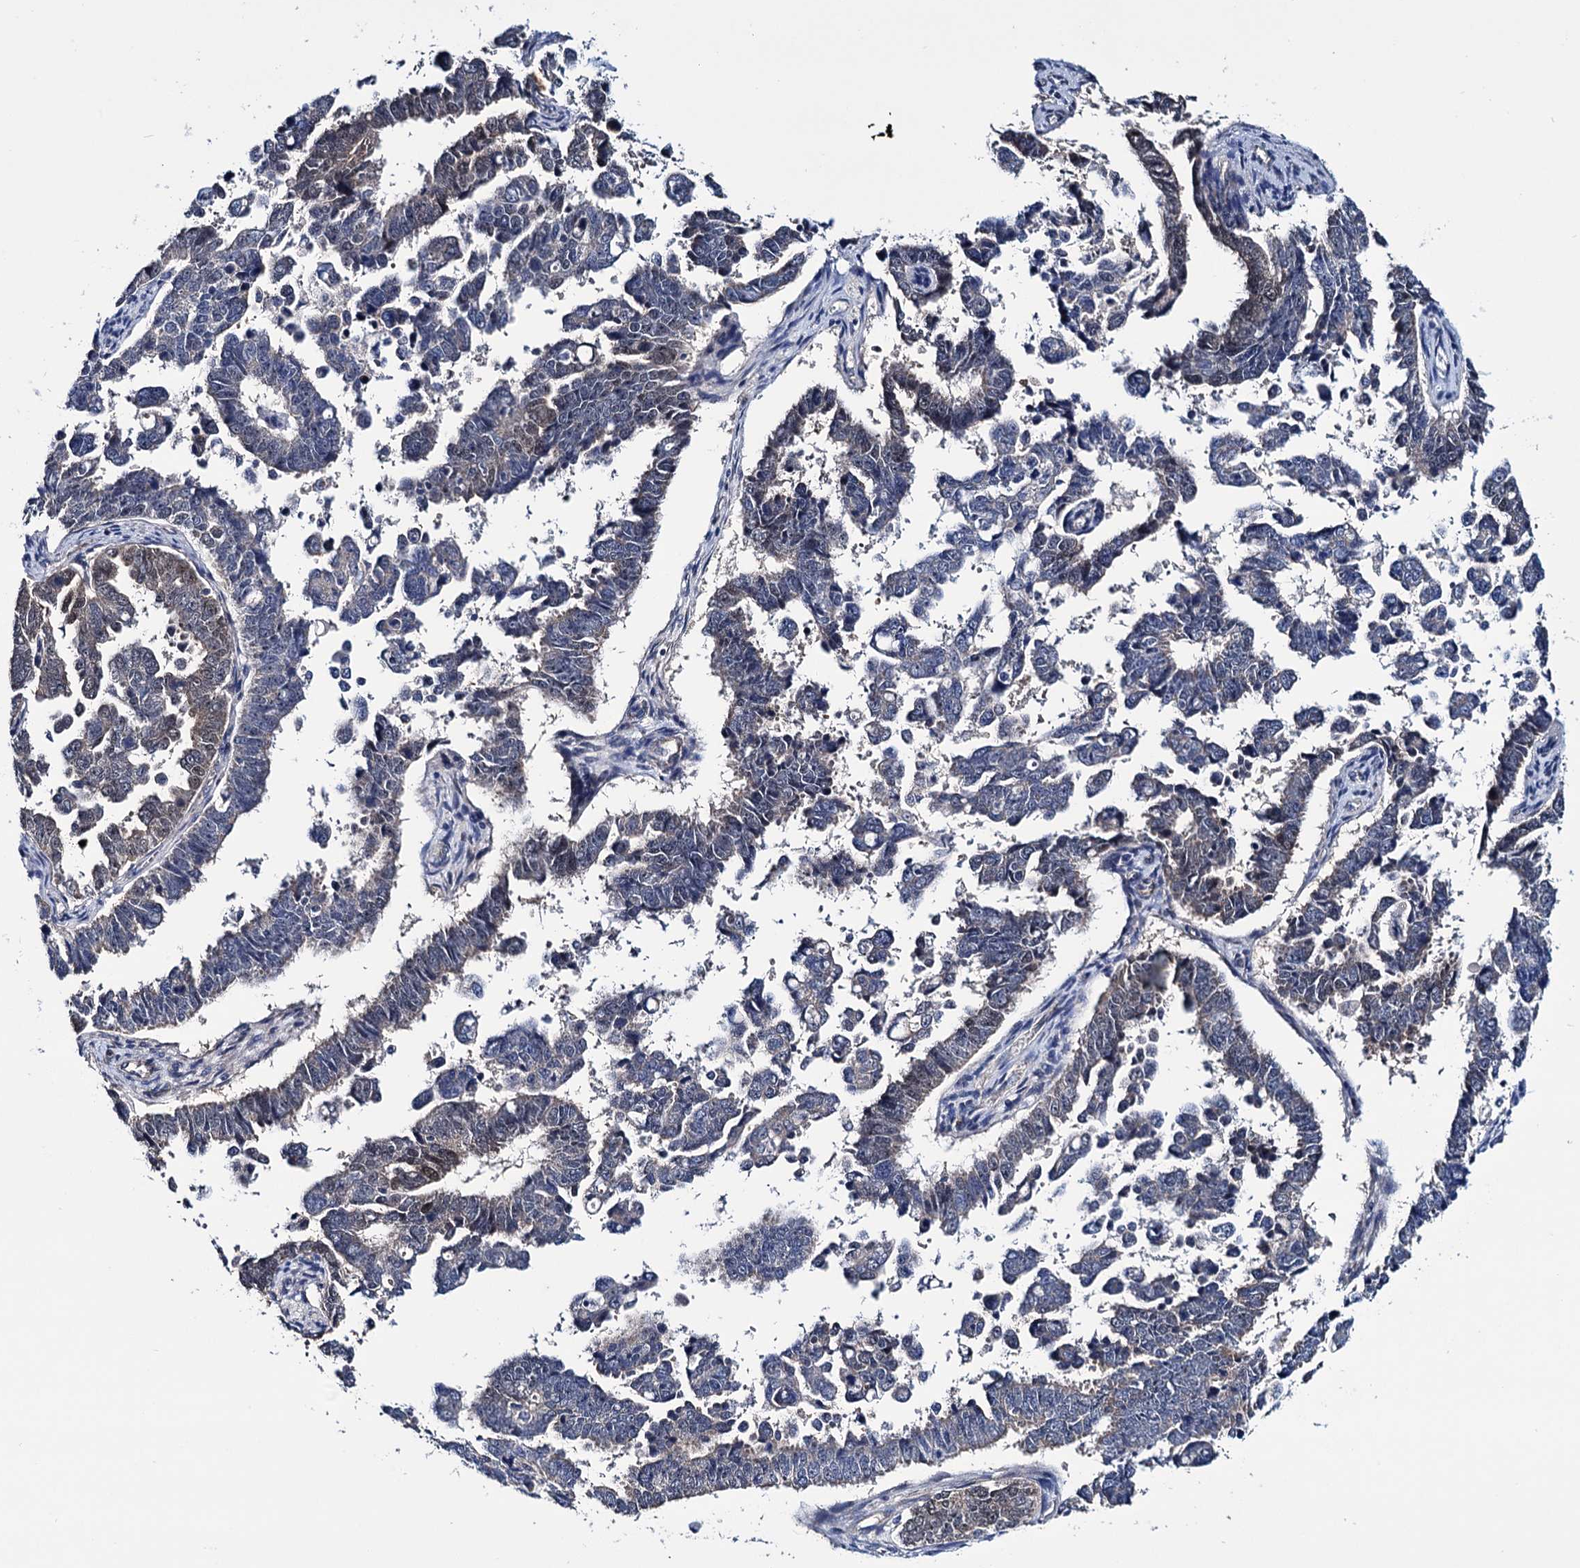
{"staining": {"intensity": "negative", "quantity": "none", "location": "none"}, "tissue": "endometrial cancer", "cell_type": "Tumor cells", "image_type": "cancer", "snomed": [{"axis": "morphology", "description": "Adenocarcinoma, NOS"}, {"axis": "topography", "description": "Endometrium"}], "caption": "The immunohistochemistry micrograph has no significant positivity in tumor cells of adenocarcinoma (endometrial) tissue.", "gene": "EYA4", "patient": {"sex": "female", "age": 75}}